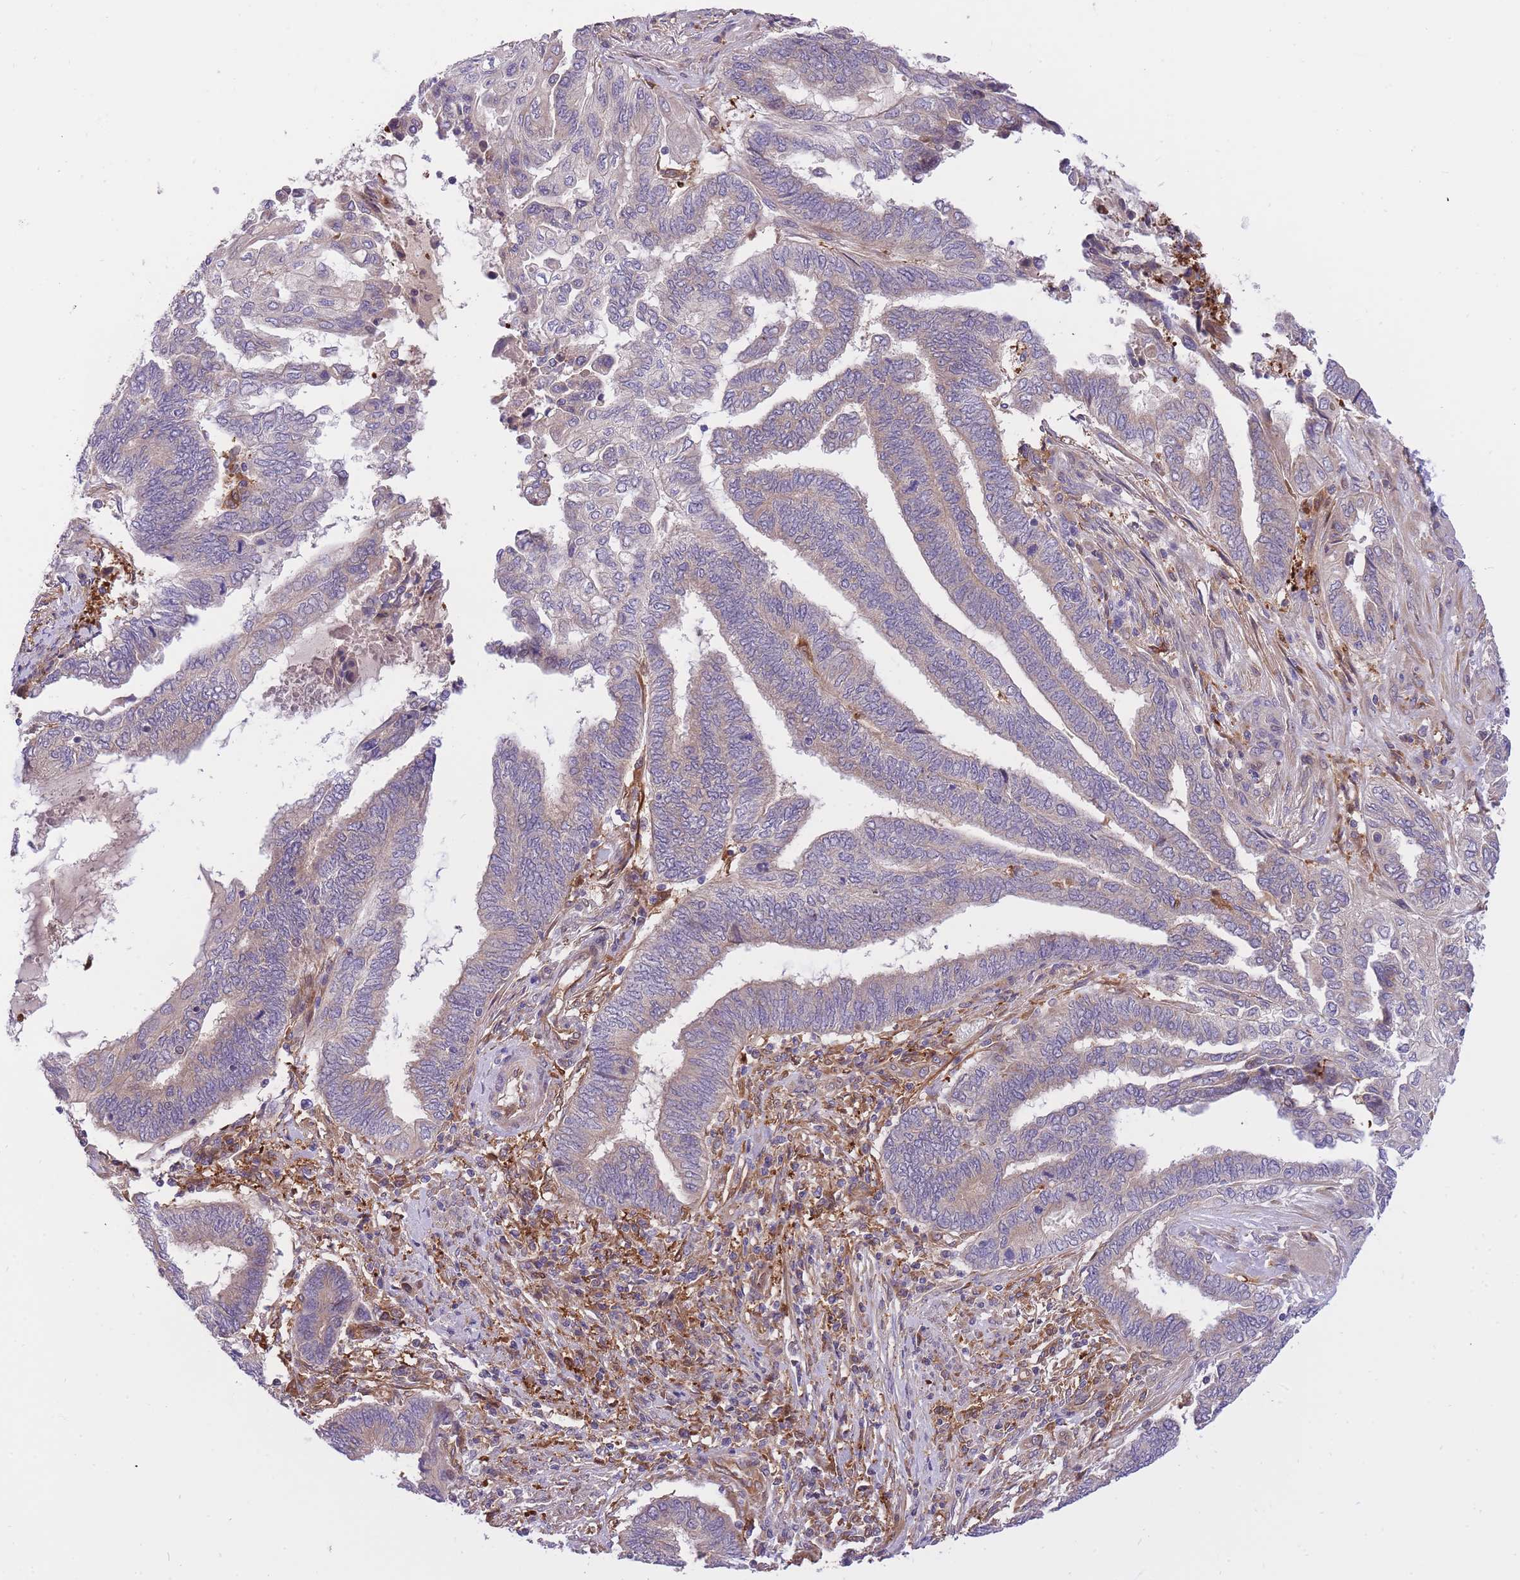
{"staining": {"intensity": "negative", "quantity": "none", "location": "none"}, "tissue": "endometrial cancer", "cell_type": "Tumor cells", "image_type": "cancer", "snomed": [{"axis": "morphology", "description": "Adenocarcinoma, NOS"}, {"axis": "topography", "description": "Uterus"}, {"axis": "topography", "description": "Endometrium"}], "caption": "A high-resolution micrograph shows IHC staining of endometrial cancer, which exhibits no significant expression in tumor cells. (Stains: DAB (3,3'-diaminobenzidine) immunohistochemistry (IHC) with hematoxylin counter stain, Microscopy: brightfield microscopy at high magnification).", "gene": "CRYGN", "patient": {"sex": "female", "age": 70}}